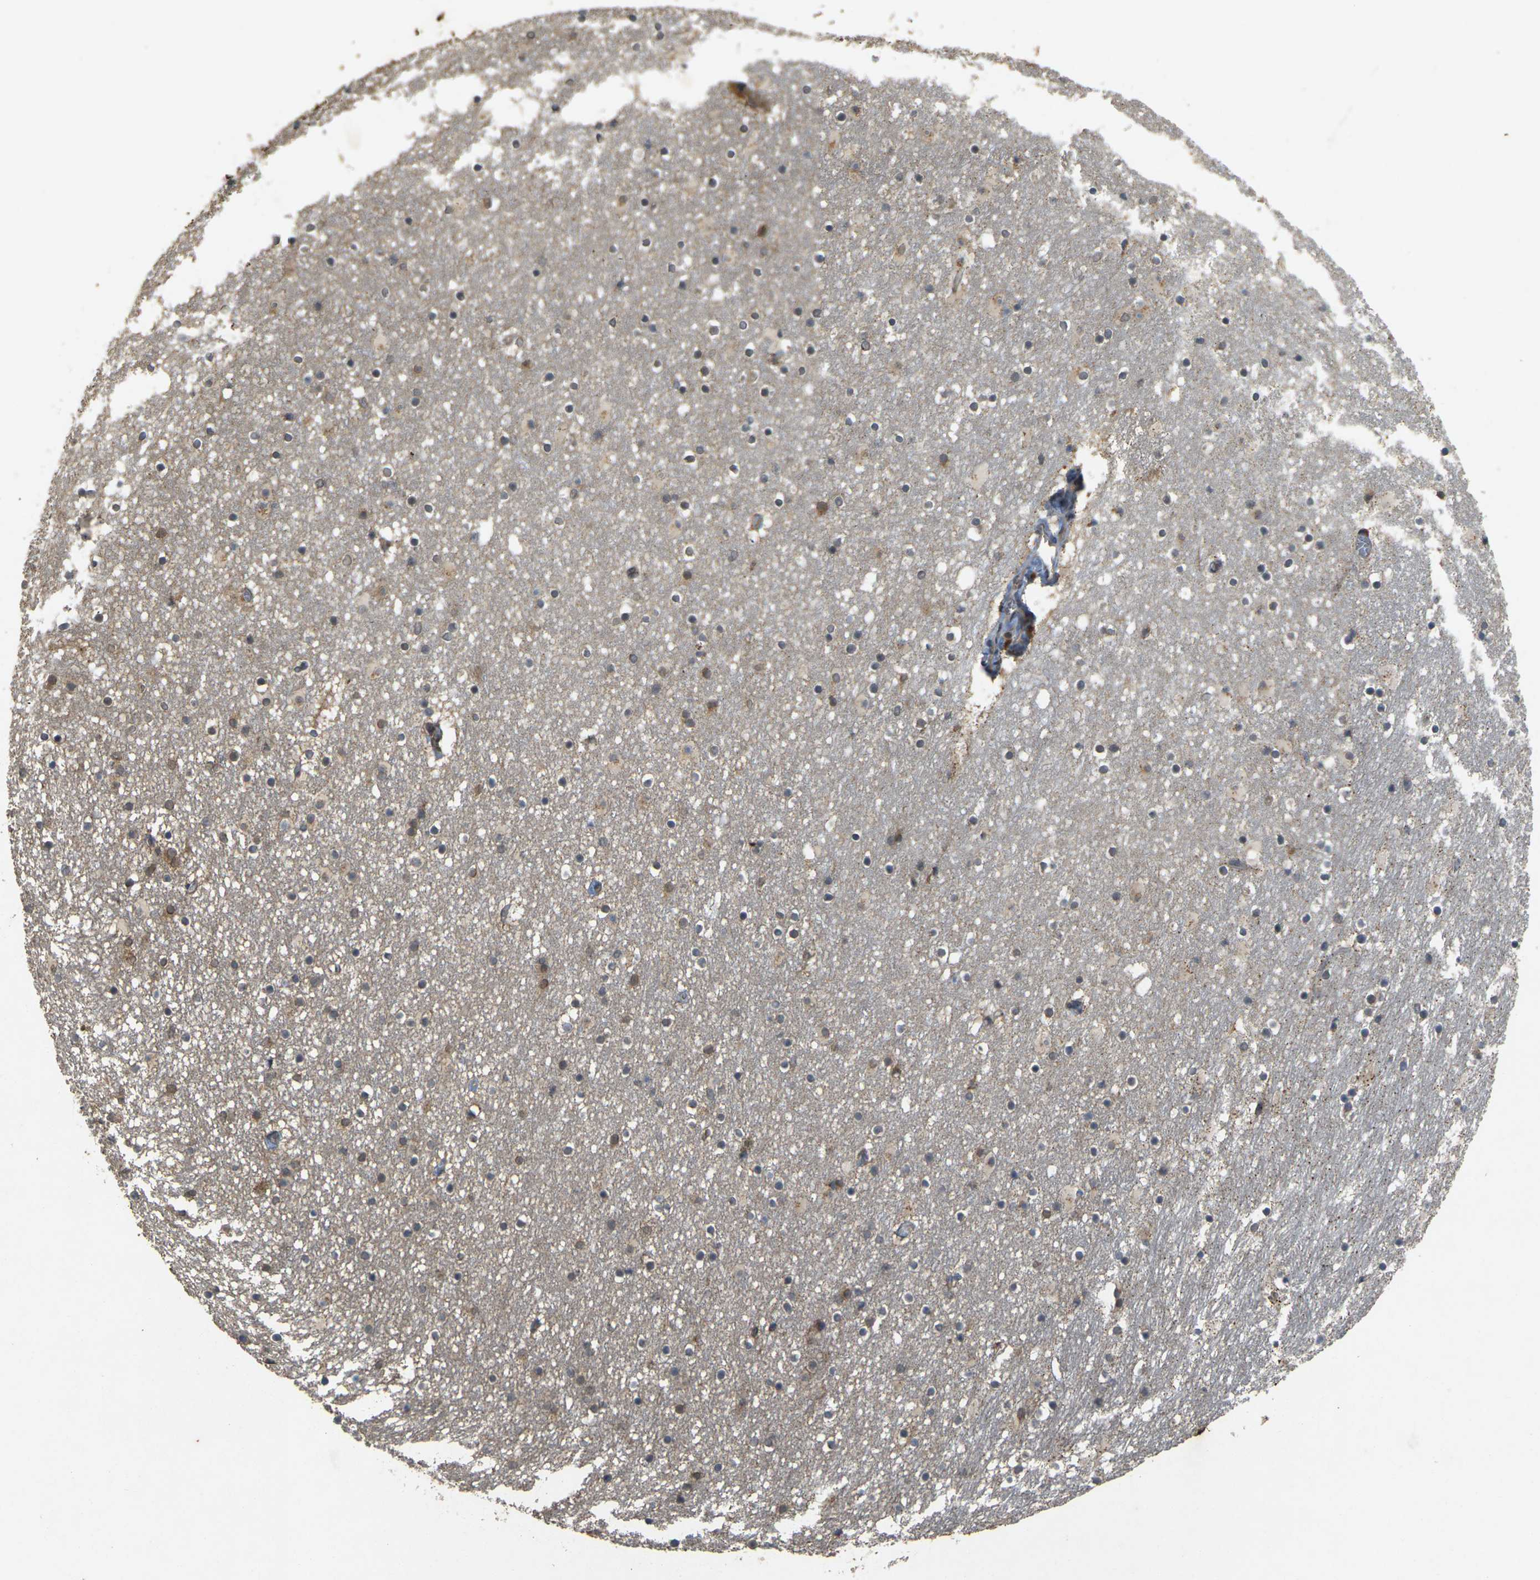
{"staining": {"intensity": "weak", "quantity": "25%-75%", "location": "cytoplasmic/membranous"}, "tissue": "caudate", "cell_type": "Glial cells", "image_type": "normal", "snomed": [{"axis": "morphology", "description": "Normal tissue, NOS"}, {"axis": "topography", "description": "Lateral ventricle wall"}], "caption": "Weak cytoplasmic/membranous positivity for a protein is appreciated in approximately 25%-75% of glial cells of benign caudate using immunohistochemistry.", "gene": "ERN1", "patient": {"sex": "male", "age": 45}}